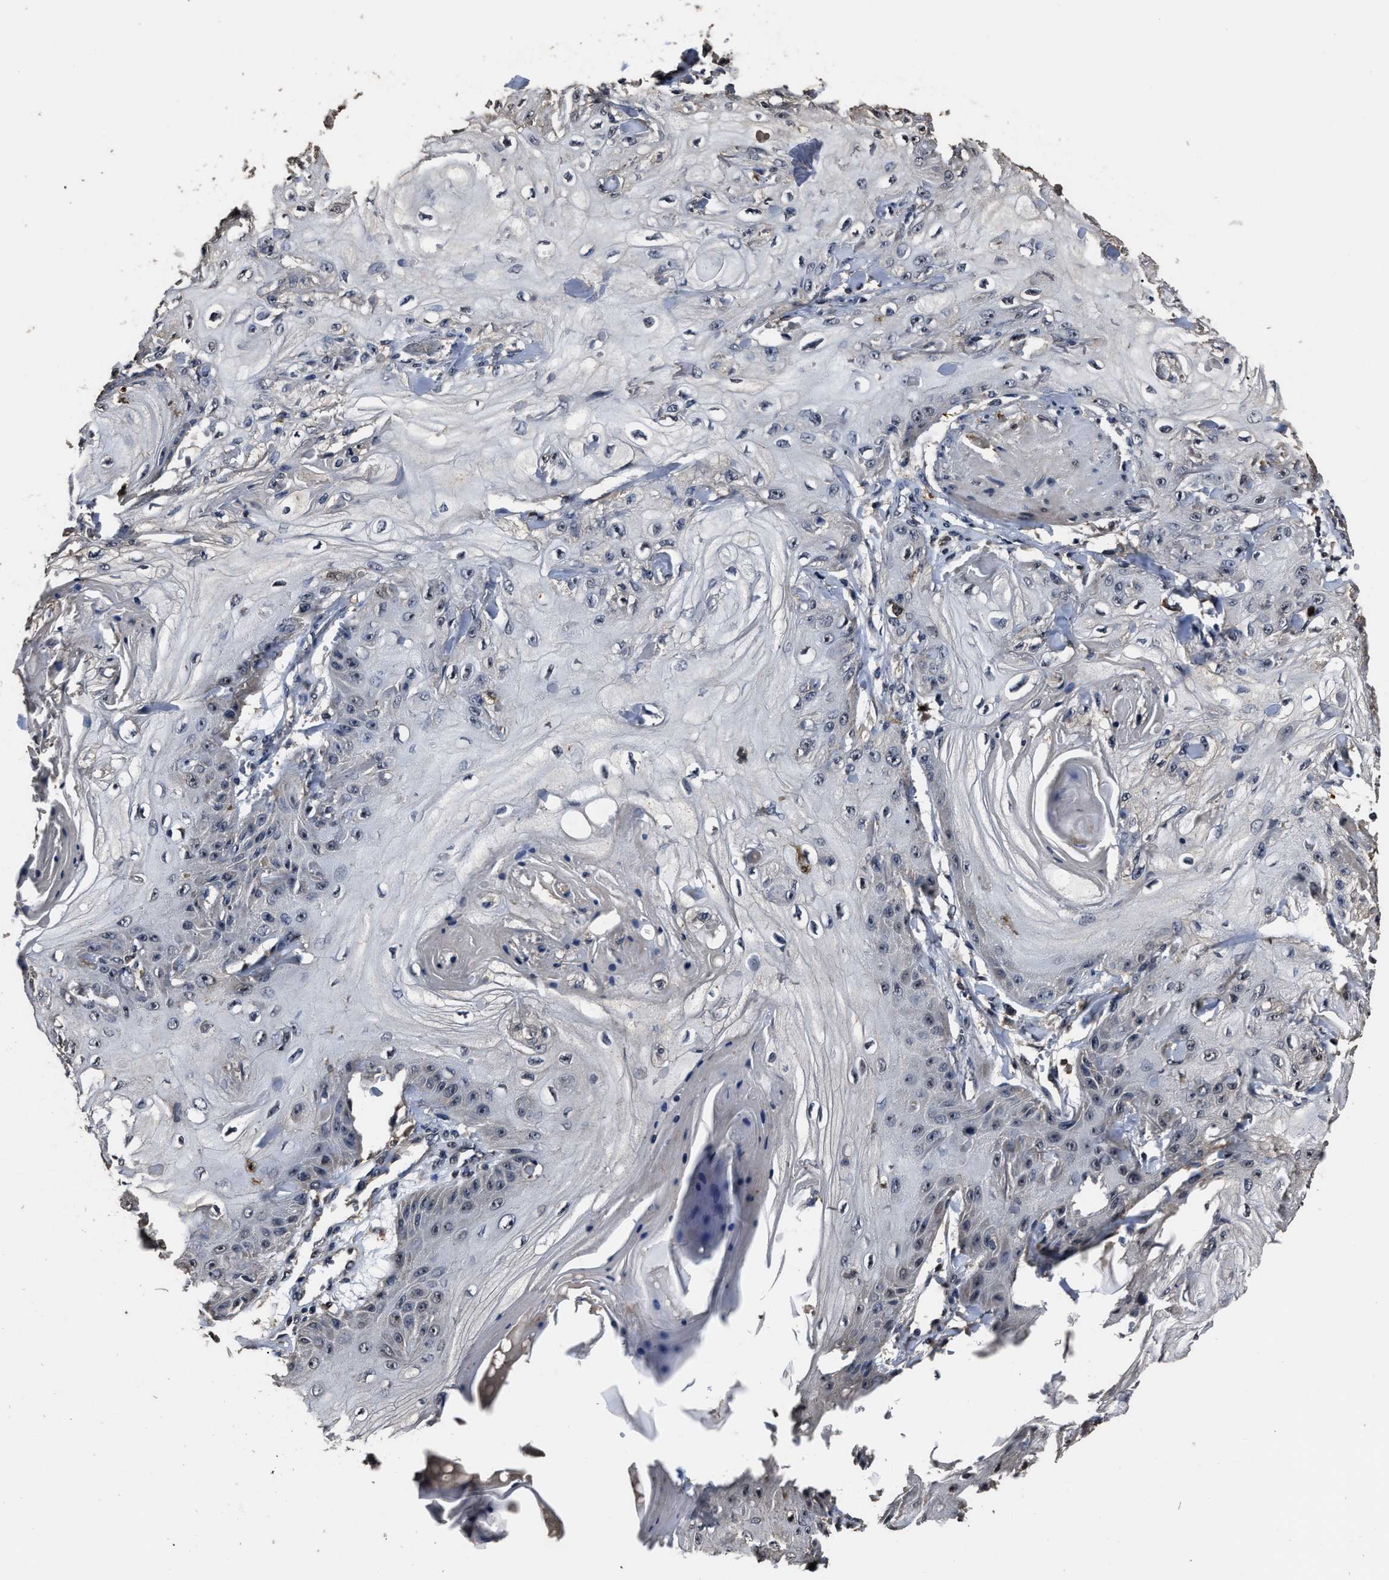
{"staining": {"intensity": "weak", "quantity": "<25%", "location": "nuclear"}, "tissue": "skin cancer", "cell_type": "Tumor cells", "image_type": "cancer", "snomed": [{"axis": "morphology", "description": "Squamous cell carcinoma, NOS"}, {"axis": "topography", "description": "Skin"}], "caption": "Skin cancer (squamous cell carcinoma) stained for a protein using immunohistochemistry (IHC) shows no expression tumor cells.", "gene": "RSBN1L", "patient": {"sex": "male", "age": 74}}